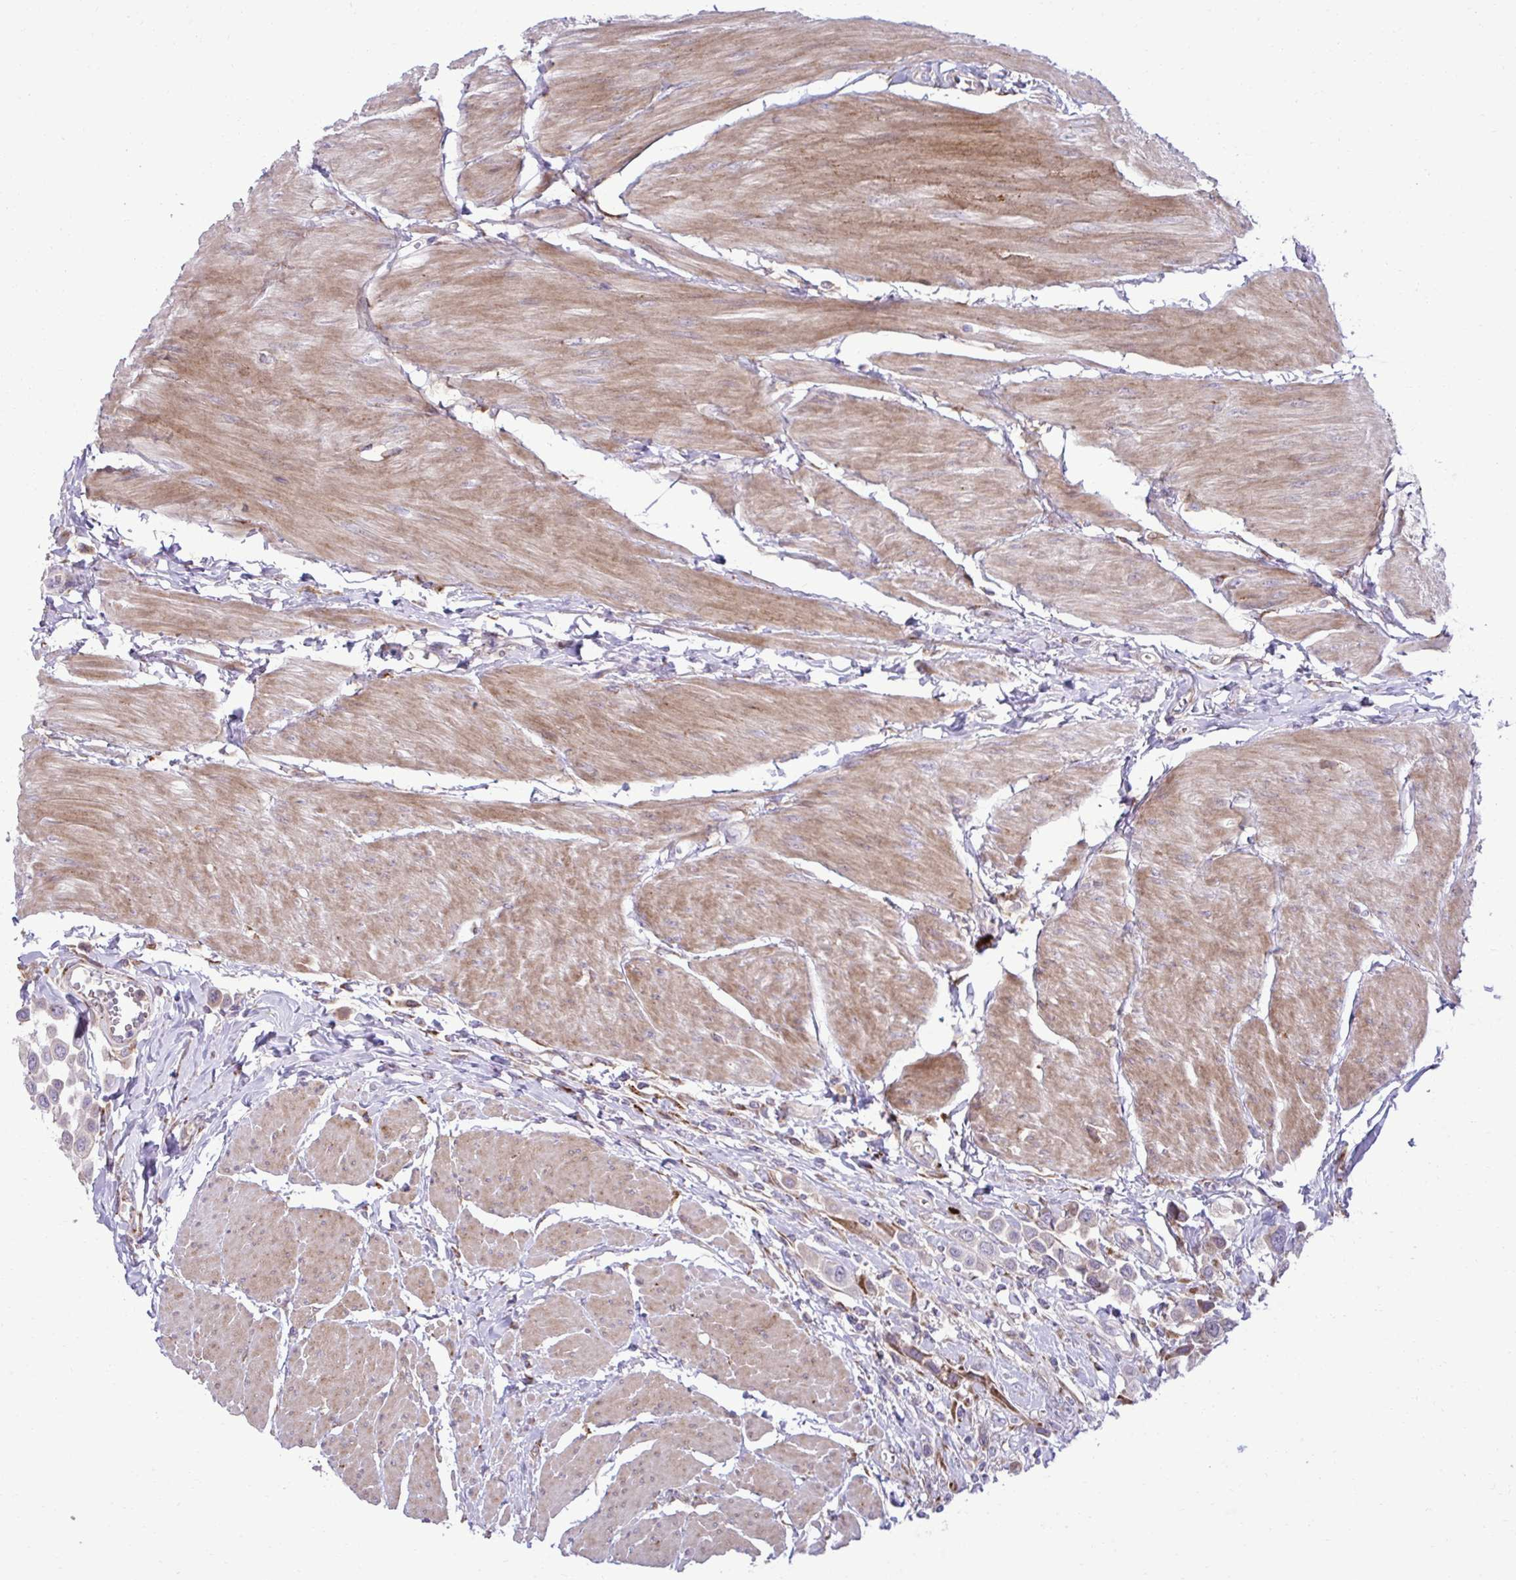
{"staining": {"intensity": "negative", "quantity": "none", "location": "none"}, "tissue": "urothelial cancer", "cell_type": "Tumor cells", "image_type": "cancer", "snomed": [{"axis": "morphology", "description": "Urothelial carcinoma, High grade"}, {"axis": "topography", "description": "Urinary bladder"}], "caption": "Immunohistochemistry (IHC) of urothelial carcinoma (high-grade) shows no expression in tumor cells.", "gene": "LIMS1", "patient": {"sex": "male", "age": 50}}